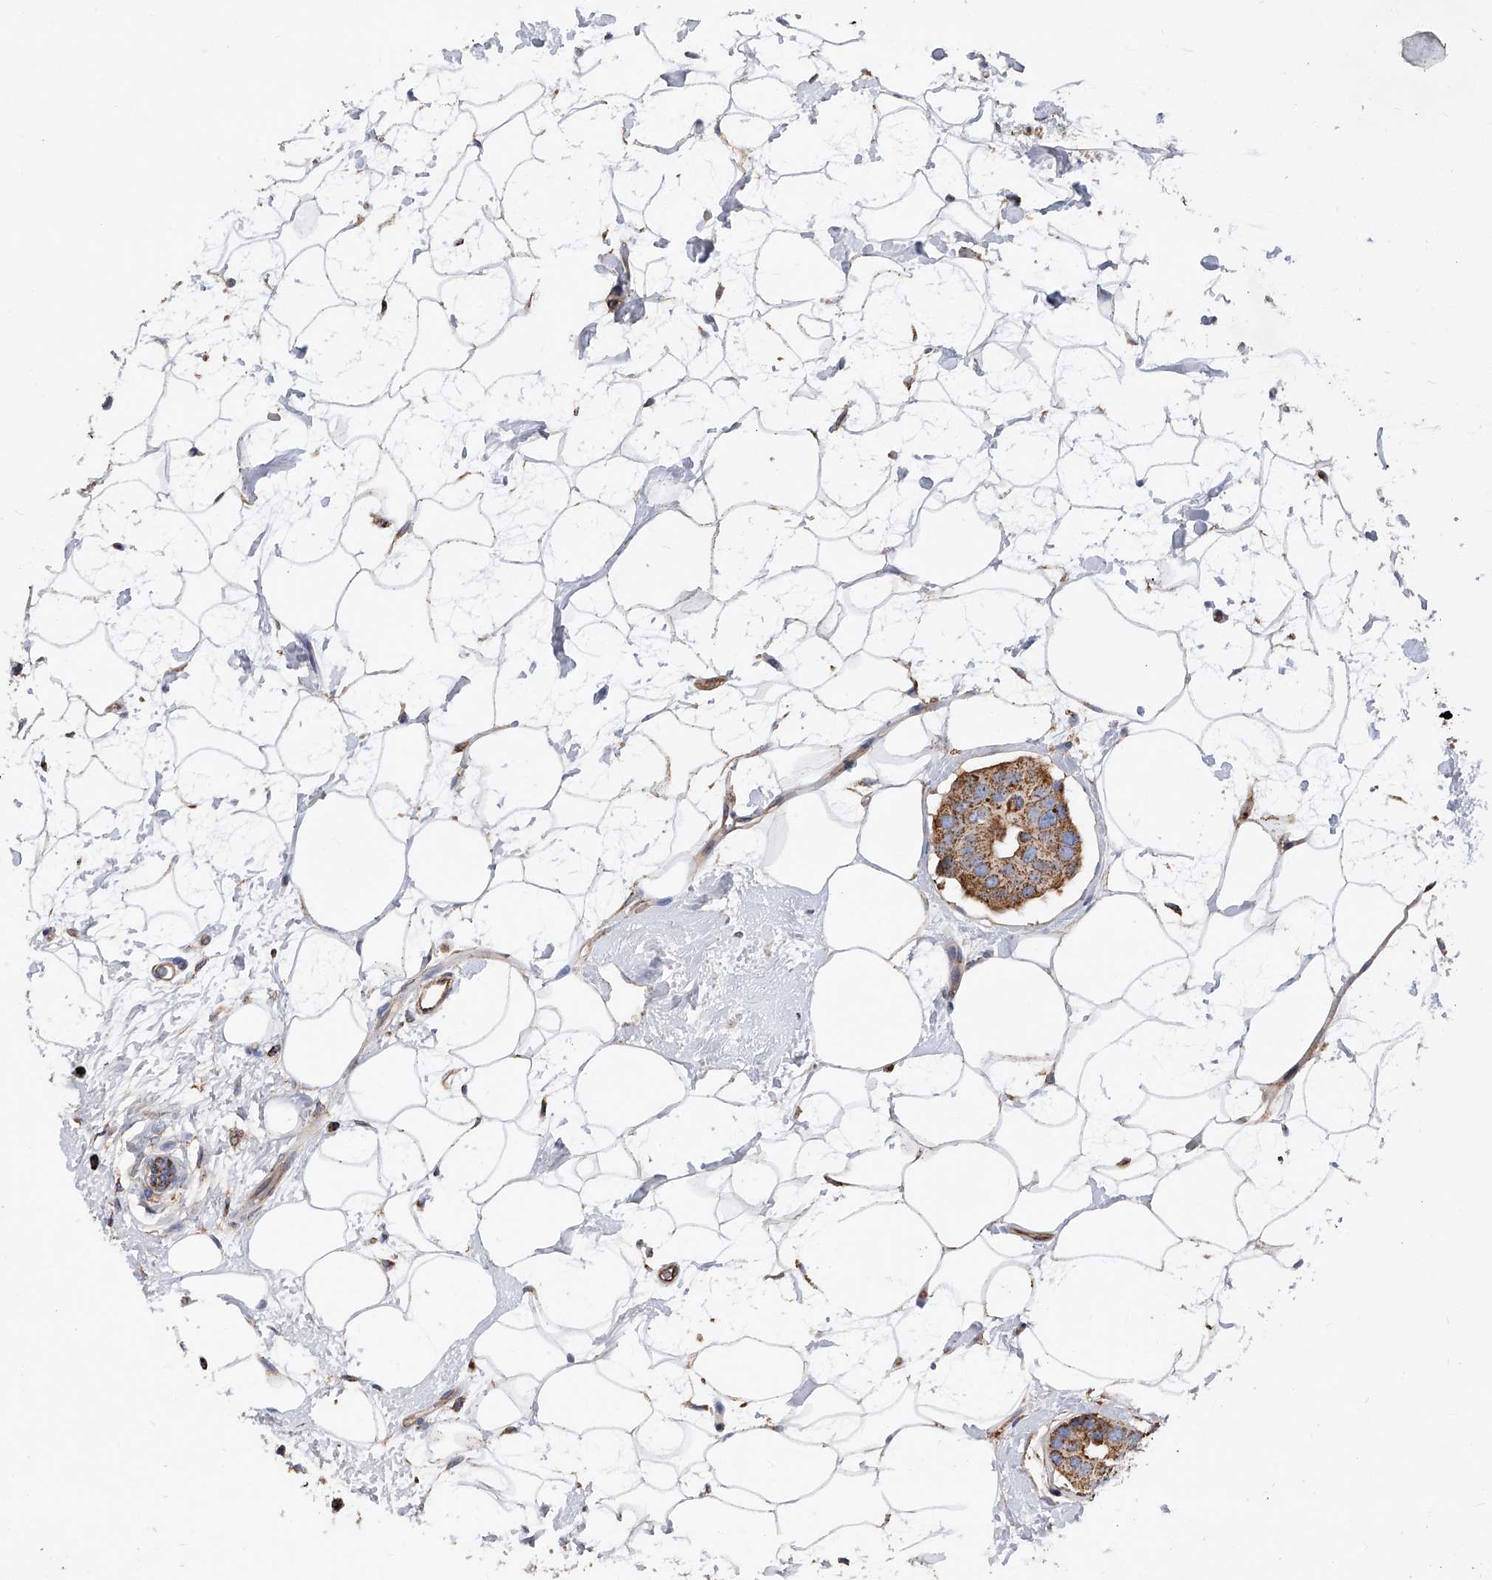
{"staining": {"intensity": "strong", "quantity": ">75%", "location": "cytoplasmic/membranous"}, "tissue": "breast cancer", "cell_type": "Tumor cells", "image_type": "cancer", "snomed": [{"axis": "morphology", "description": "Normal tissue, NOS"}, {"axis": "morphology", "description": "Duct carcinoma"}, {"axis": "topography", "description": "Breast"}], "caption": "Tumor cells reveal high levels of strong cytoplasmic/membranous positivity in about >75% of cells in breast cancer.", "gene": "PDSS2", "patient": {"sex": "female", "age": 39}}